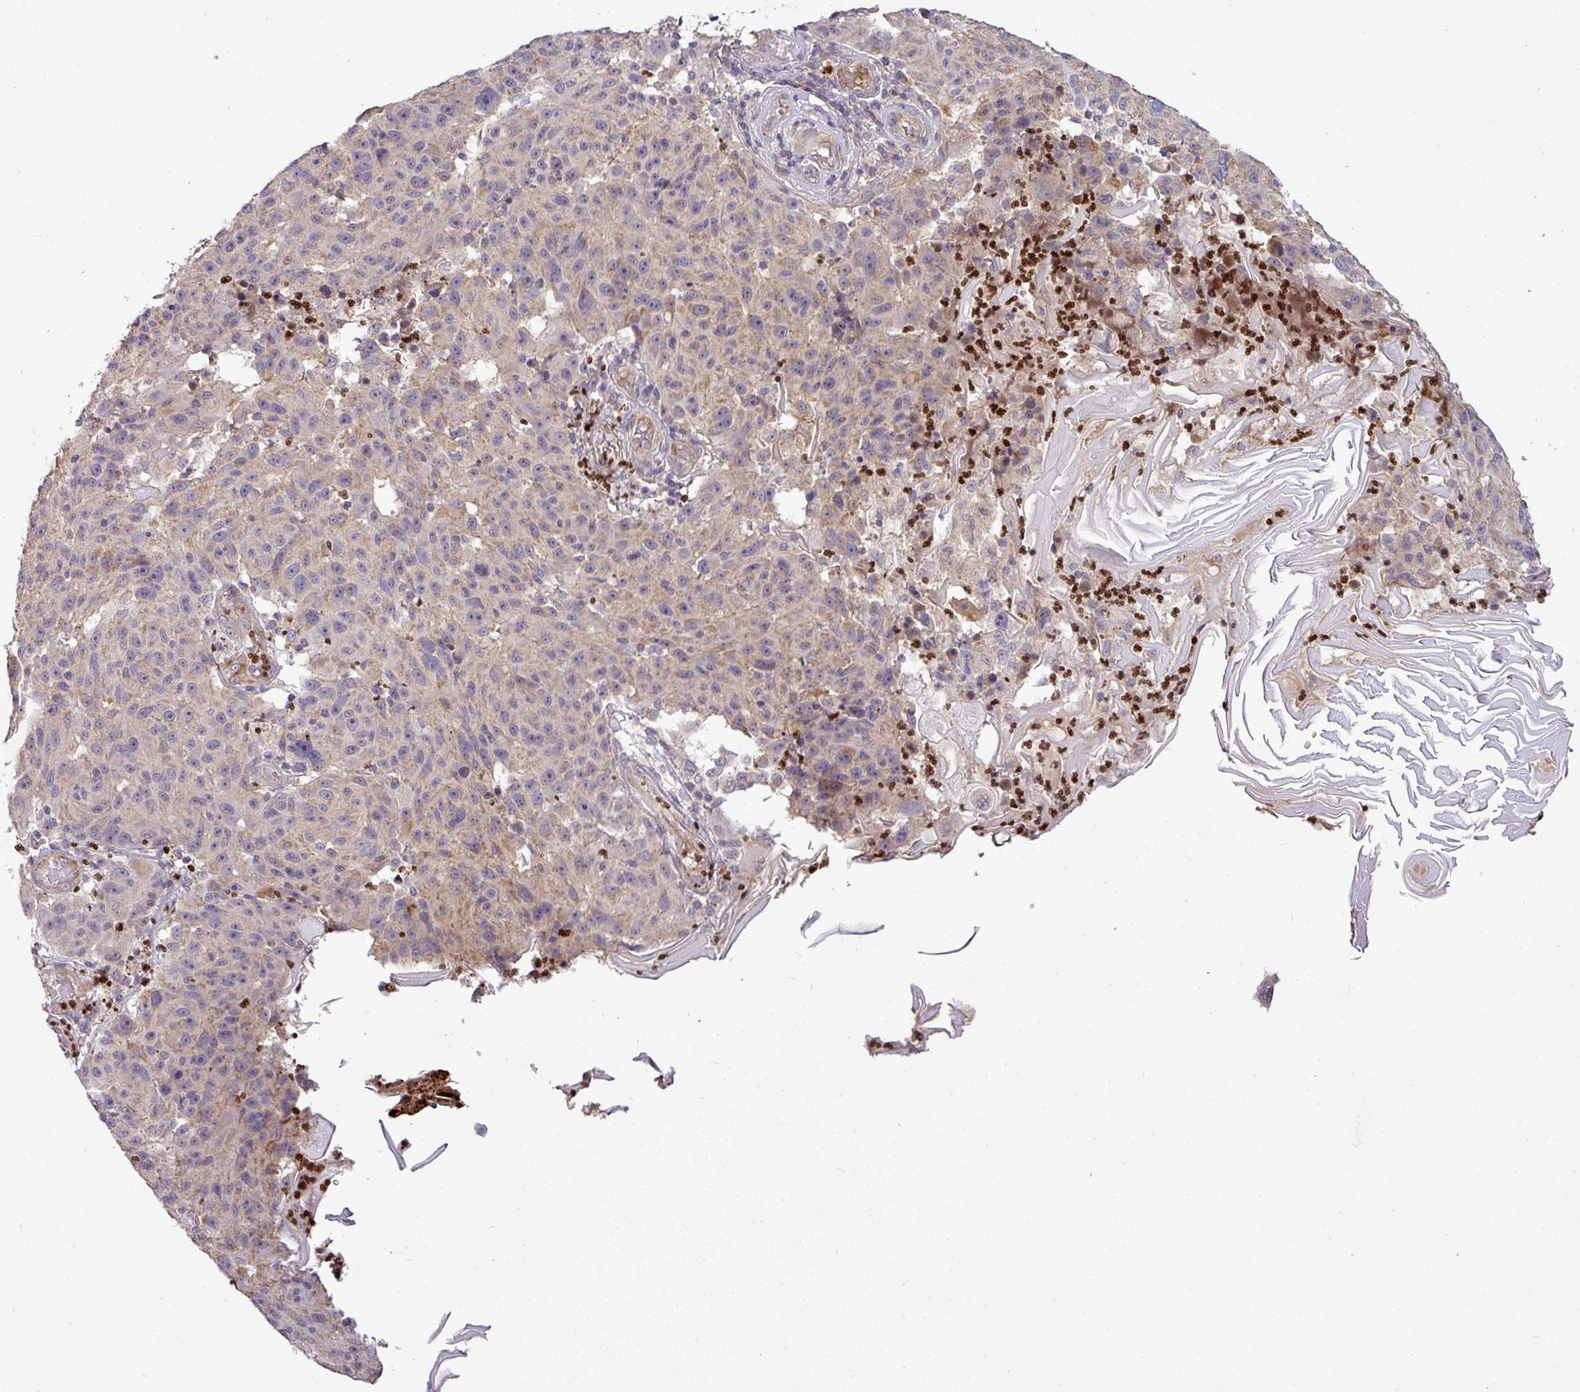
{"staining": {"intensity": "weak", "quantity": "<25%", "location": "cytoplasmic/membranous"}, "tissue": "melanoma", "cell_type": "Tumor cells", "image_type": "cancer", "snomed": [{"axis": "morphology", "description": "Malignant melanoma, NOS"}, {"axis": "topography", "description": "Skin"}], "caption": "This is an IHC photomicrograph of human melanoma. There is no positivity in tumor cells.", "gene": "PAPLN", "patient": {"sex": "male", "age": 53}}